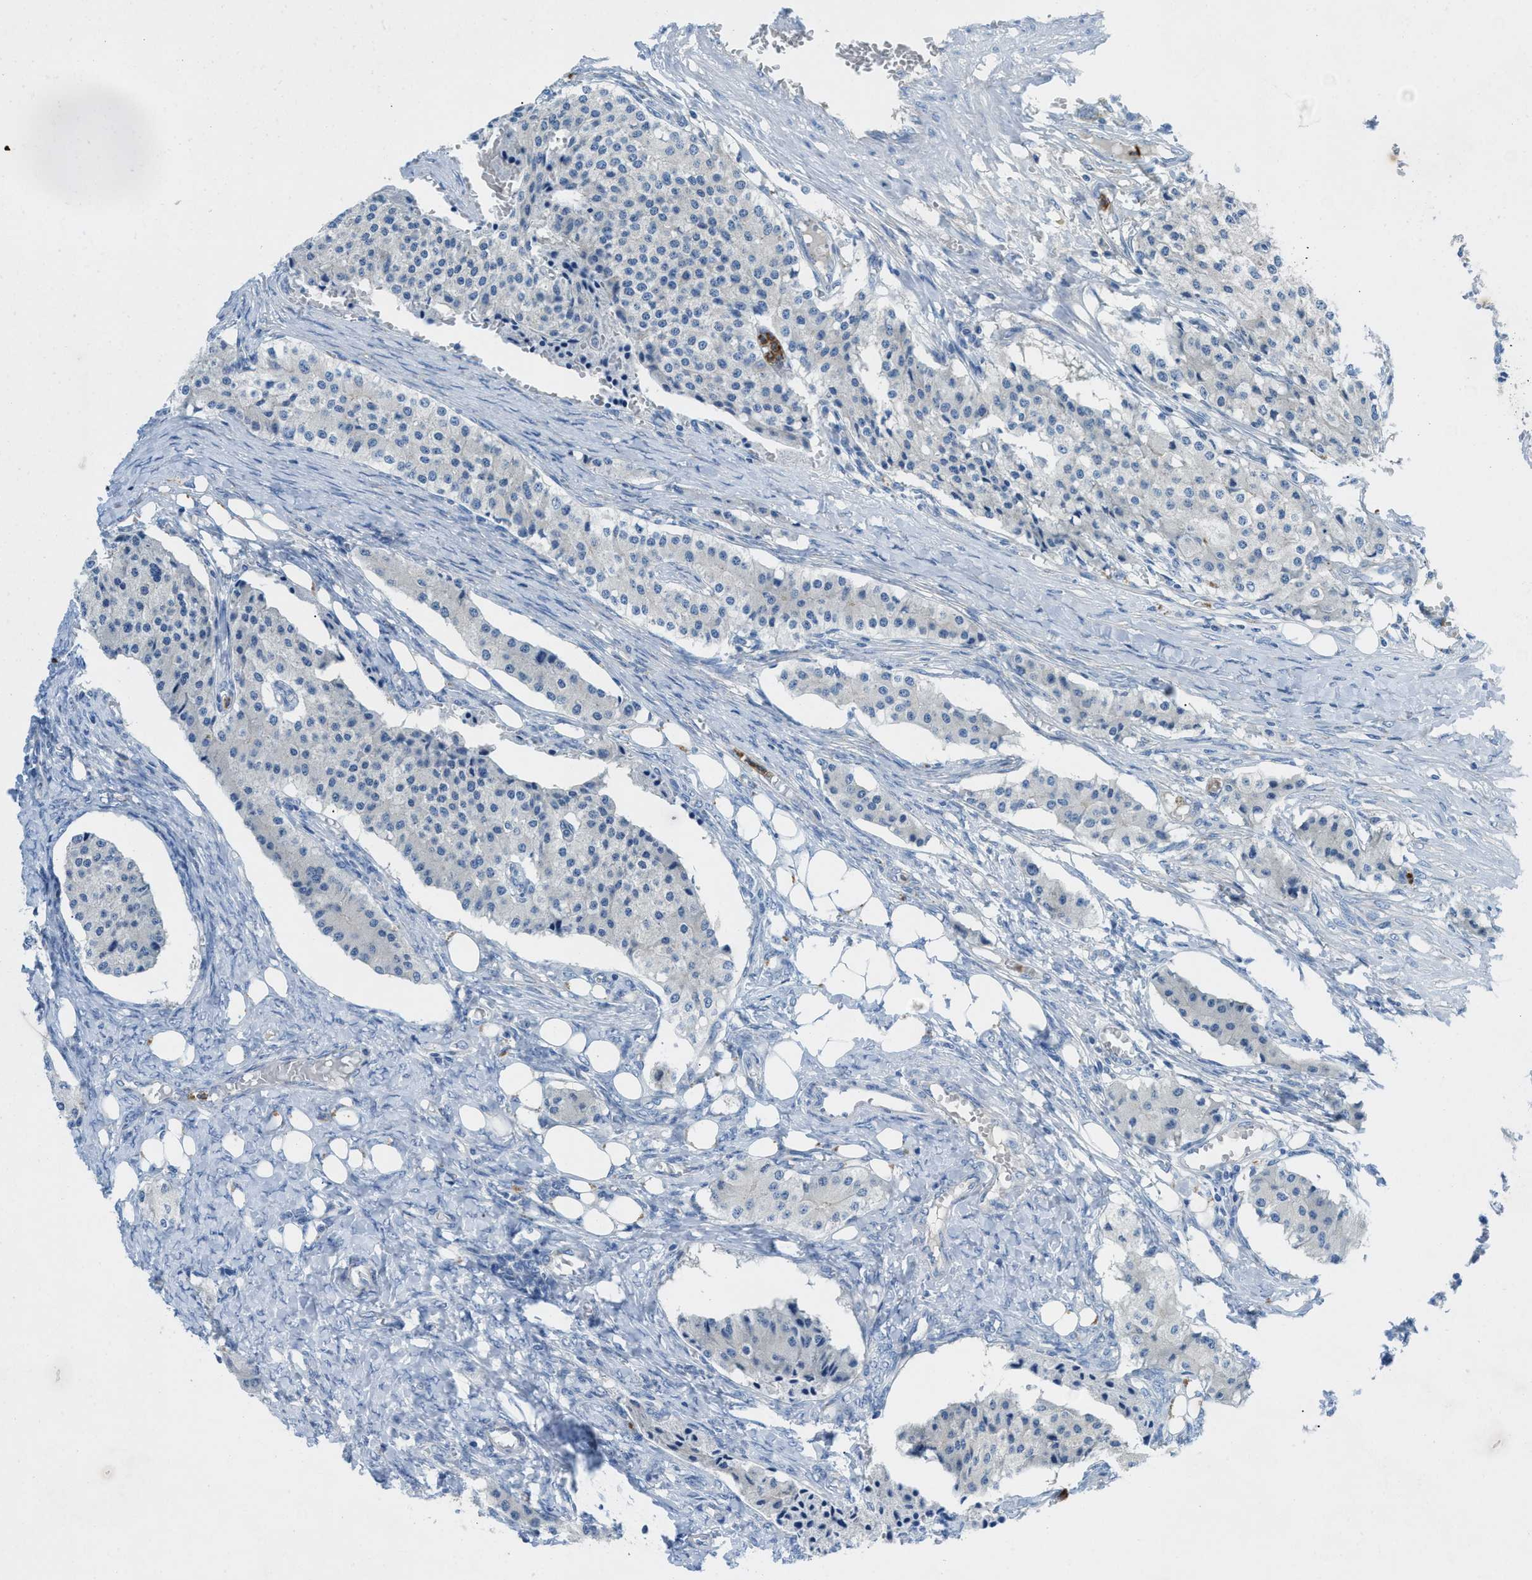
{"staining": {"intensity": "negative", "quantity": "none", "location": "none"}, "tissue": "carcinoid", "cell_type": "Tumor cells", "image_type": "cancer", "snomed": [{"axis": "morphology", "description": "Carcinoid, malignant, NOS"}, {"axis": "topography", "description": "Colon"}], "caption": "Human carcinoid stained for a protein using IHC reveals no positivity in tumor cells.", "gene": "CMTM1", "patient": {"sex": "female", "age": 52}}